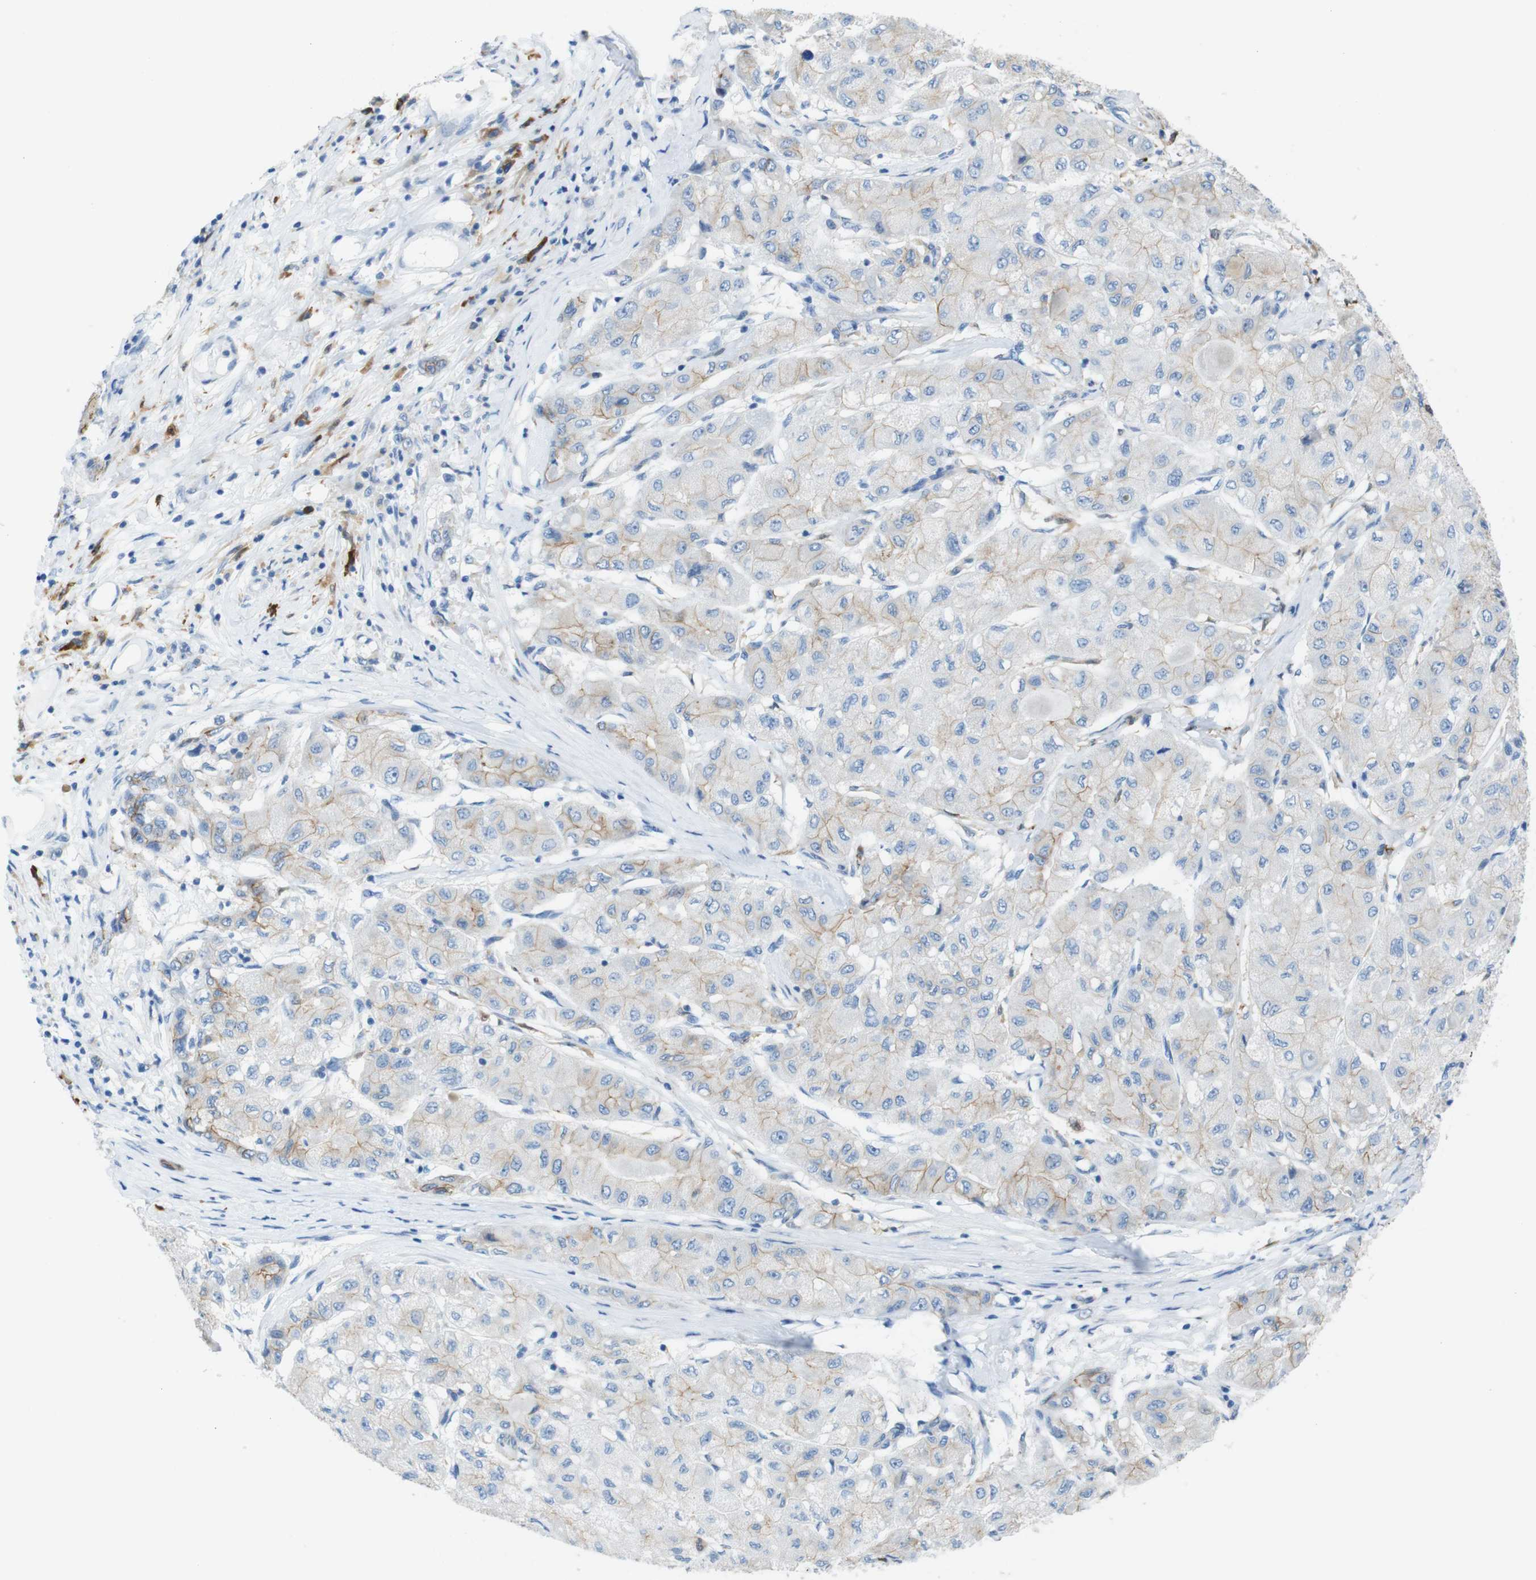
{"staining": {"intensity": "weak", "quantity": "25%-75%", "location": "cytoplasmic/membranous"}, "tissue": "liver cancer", "cell_type": "Tumor cells", "image_type": "cancer", "snomed": [{"axis": "morphology", "description": "Carcinoma, Hepatocellular, NOS"}, {"axis": "topography", "description": "Liver"}], "caption": "Protein analysis of liver cancer (hepatocellular carcinoma) tissue demonstrates weak cytoplasmic/membranous expression in about 25%-75% of tumor cells.", "gene": "CLMN", "patient": {"sex": "male", "age": 80}}